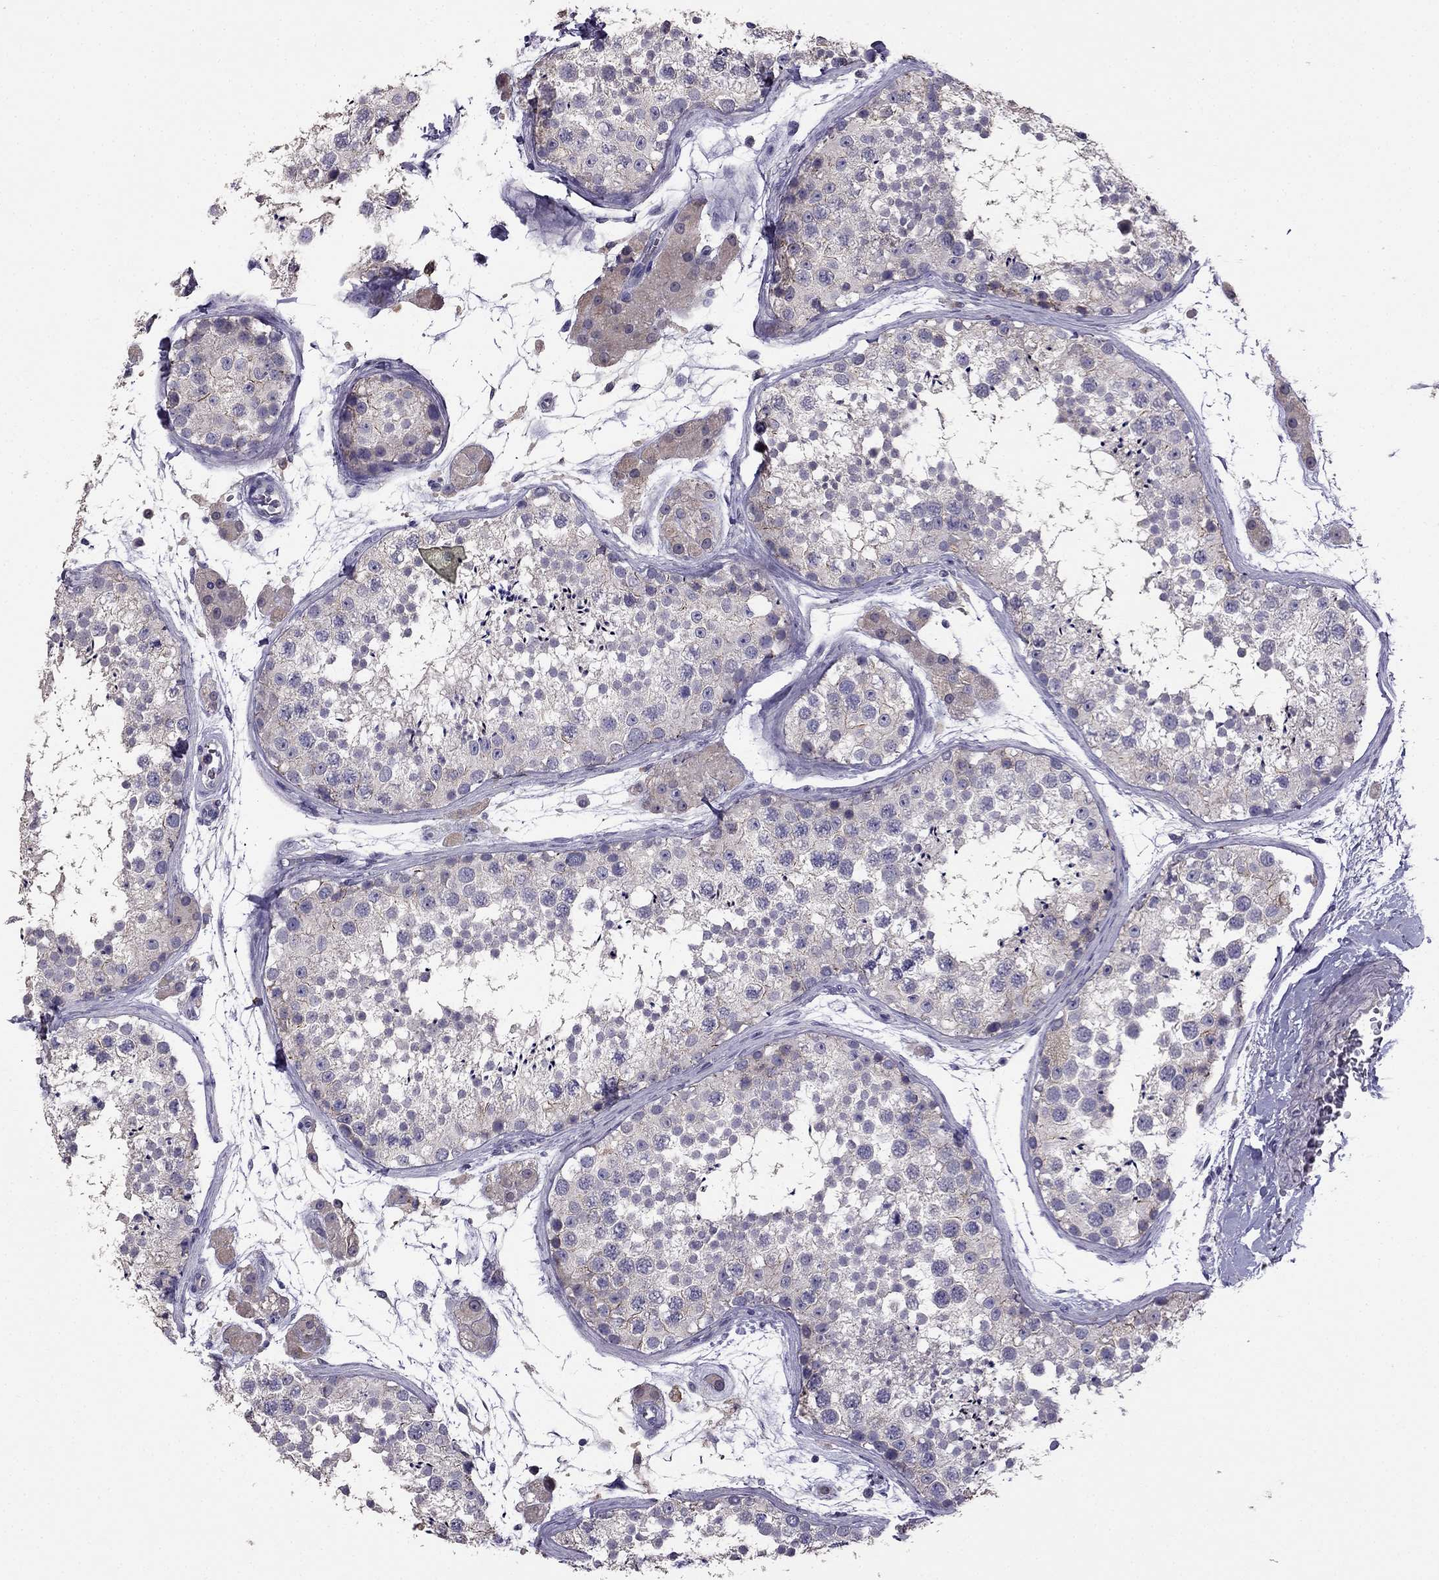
{"staining": {"intensity": "negative", "quantity": "none", "location": "none"}, "tissue": "testis", "cell_type": "Cells in seminiferous ducts", "image_type": "normal", "snomed": [{"axis": "morphology", "description": "Normal tissue, NOS"}, {"axis": "topography", "description": "Testis"}], "caption": "IHC image of normal testis: human testis stained with DAB demonstrates no significant protein staining in cells in seminiferous ducts.", "gene": "CDH9", "patient": {"sex": "male", "age": 41}}